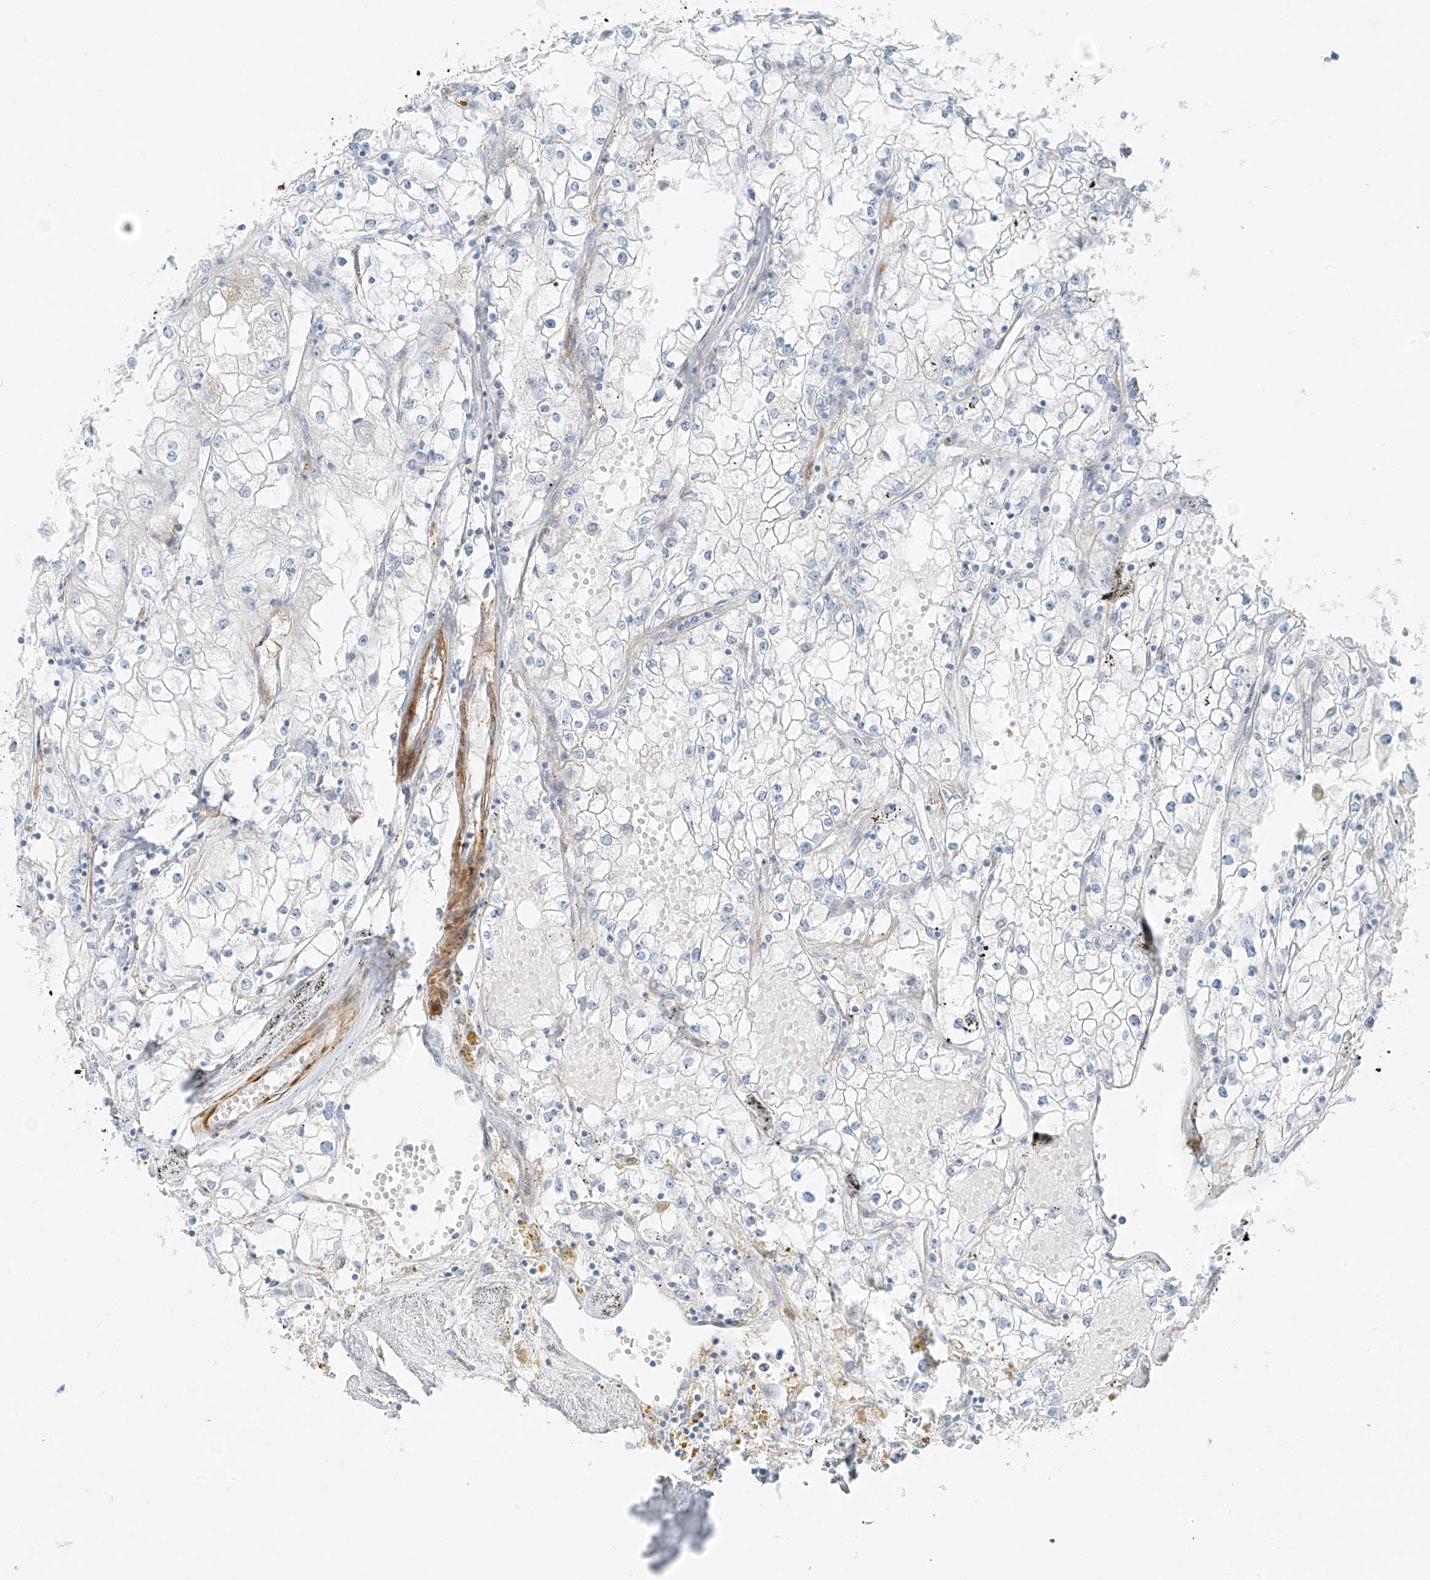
{"staining": {"intensity": "negative", "quantity": "none", "location": "none"}, "tissue": "renal cancer", "cell_type": "Tumor cells", "image_type": "cancer", "snomed": [{"axis": "morphology", "description": "Adenocarcinoma, NOS"}, {"axis": "topography", "description": "Kidney"}], "caption": "An IHC histopathology image of renal adenocarcinoma is shown. There is no staining in tumor cells of renal adenocarcinoma.", "gene": "SMCP", "patient": {"sex": "male", "age": 56}}